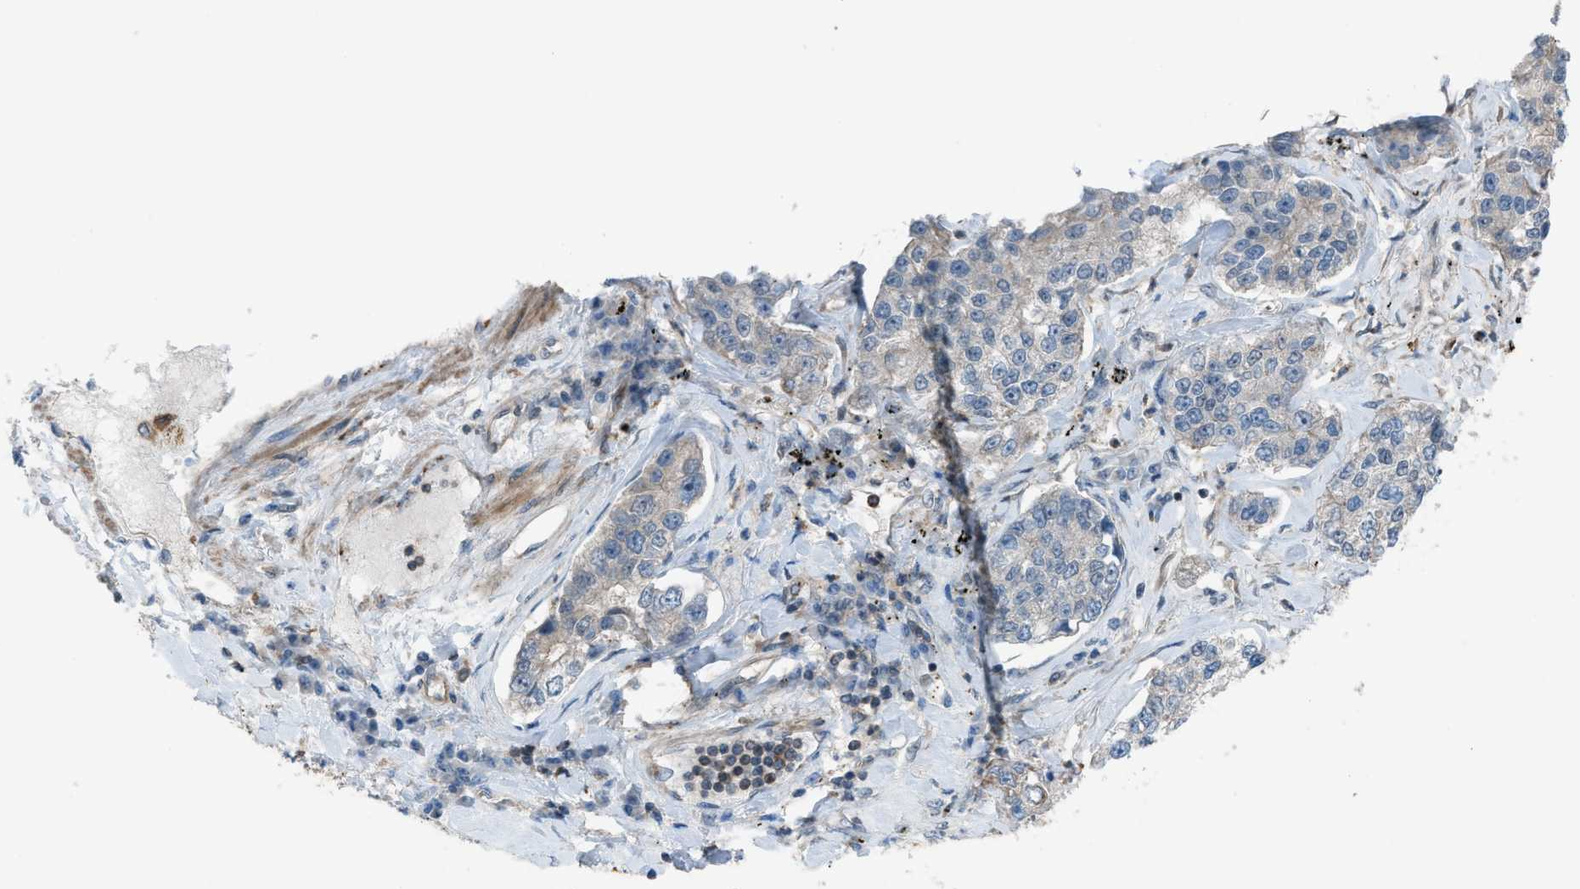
{"staining": {"intensity": "weak", "quantity": "<25%", "location": "cytoplasmic/membranous"}, "tissue": "lung cancer", "cell_type": "Tumor cells", "image_type": "cancer", "snomed": [{"axis": "morphology", "description": "Adenocarcinoma, NOS"}, {"axis": "topography", "description": "Lung"}], "caption": "Tumor cells are negative for protein expression in human lung adenocarcinoma. The staining is performed using DAB brown chromogen with nuclei counter-stained in using hematoxylin.", "gene": "DYRK1A", "patient": {"sex": "male", "age": 49}}